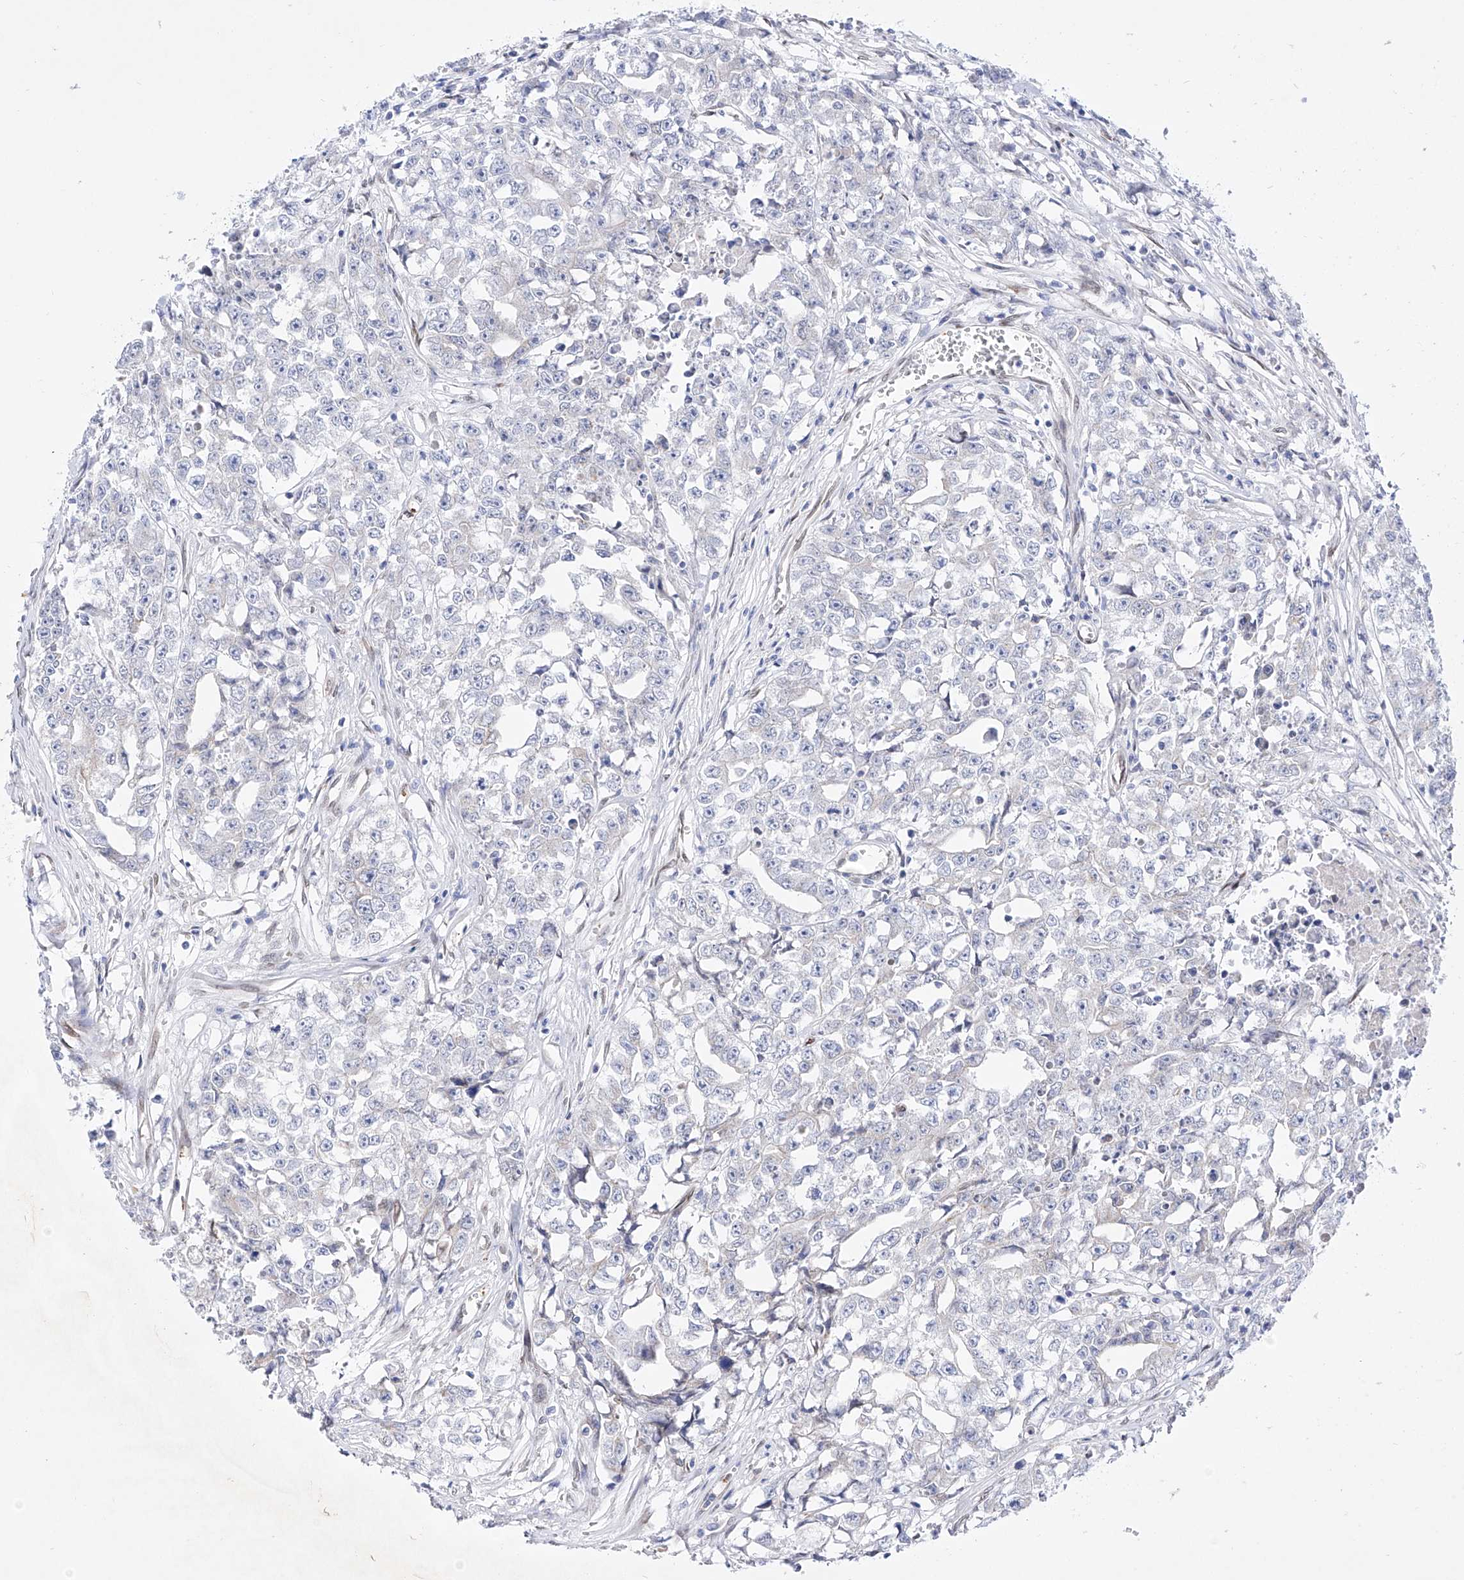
{"staining": {"intensity": "negative", "quantity": "none", "location": "none"}, "tissue": "testis cancer", "cell_type": "Tumor cells", "image_type": "cancer", "snomed": [{"axis": "morphology", "description": "Seminoma, NOS"}, {"axis": "morphology", "description": "Carcinoma, Embryonal, NOS"}, {"axis": "topography", "description": "Testis"}], "caption": "Immunohistochemistry (IHC) of testis seminoma shows no positivity in tumor cells.", "gene": "LCLAT1", "patient": {"sex": "male", "age": 43}}